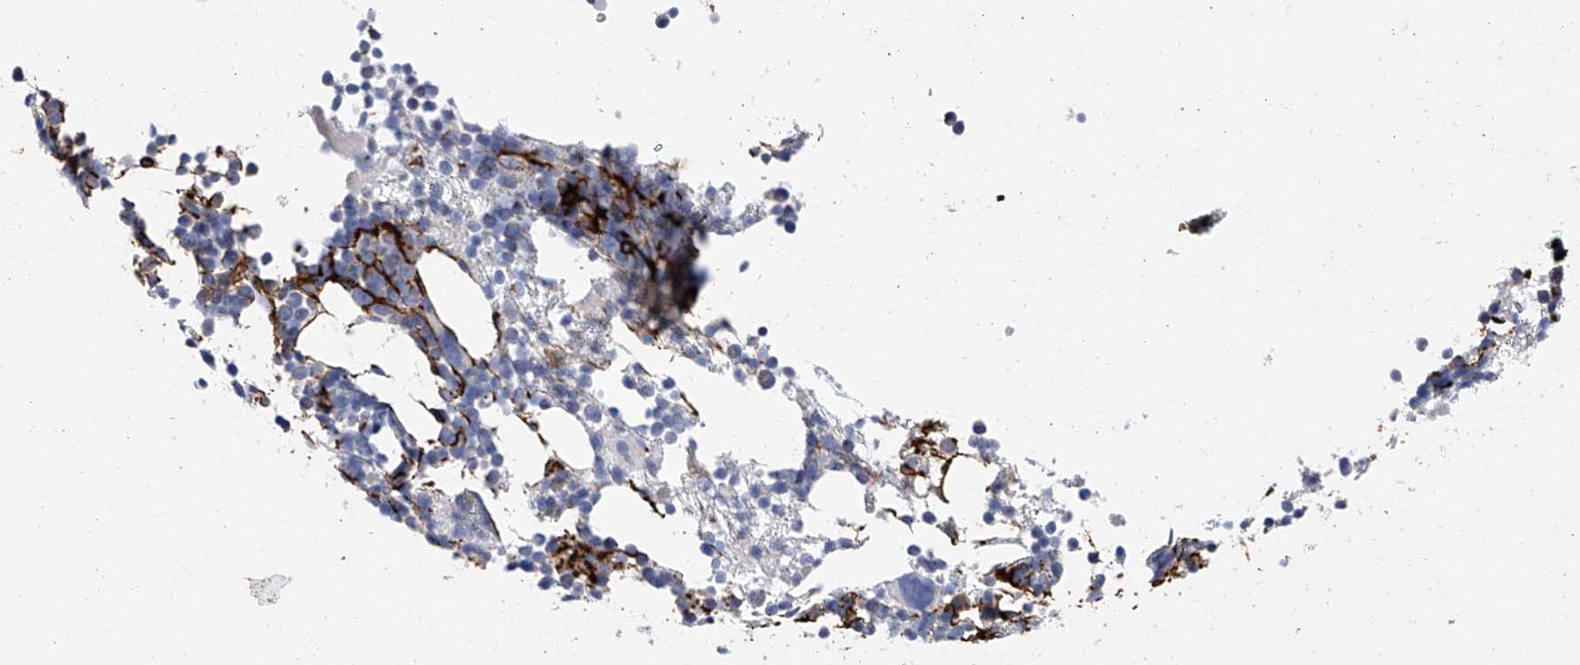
{"staining": {"intensity": "negative", "quantity": "none", "location": "none"}, "tissue": "bone marrow", "cell_type": "Hematopoietic cells", "image_type": "normal", "snomed": [{"axis": "morphology", "description": "Normal tissue, NOS"}, {"axis": "topography", "description": "Bone marrow"}], "caption": "High magnification brightfield microscopy of unremarkable bone marrow stained with DAB (brown) and counterstained with hematoxylin (blue): hematopoietic cells show no significant staining. (DAB (3,3'-diaminobenzidine) IHC with hematoxylin counter stain).", "gene": "ALG14", "patient": {"sex": "female", "age": 57}}